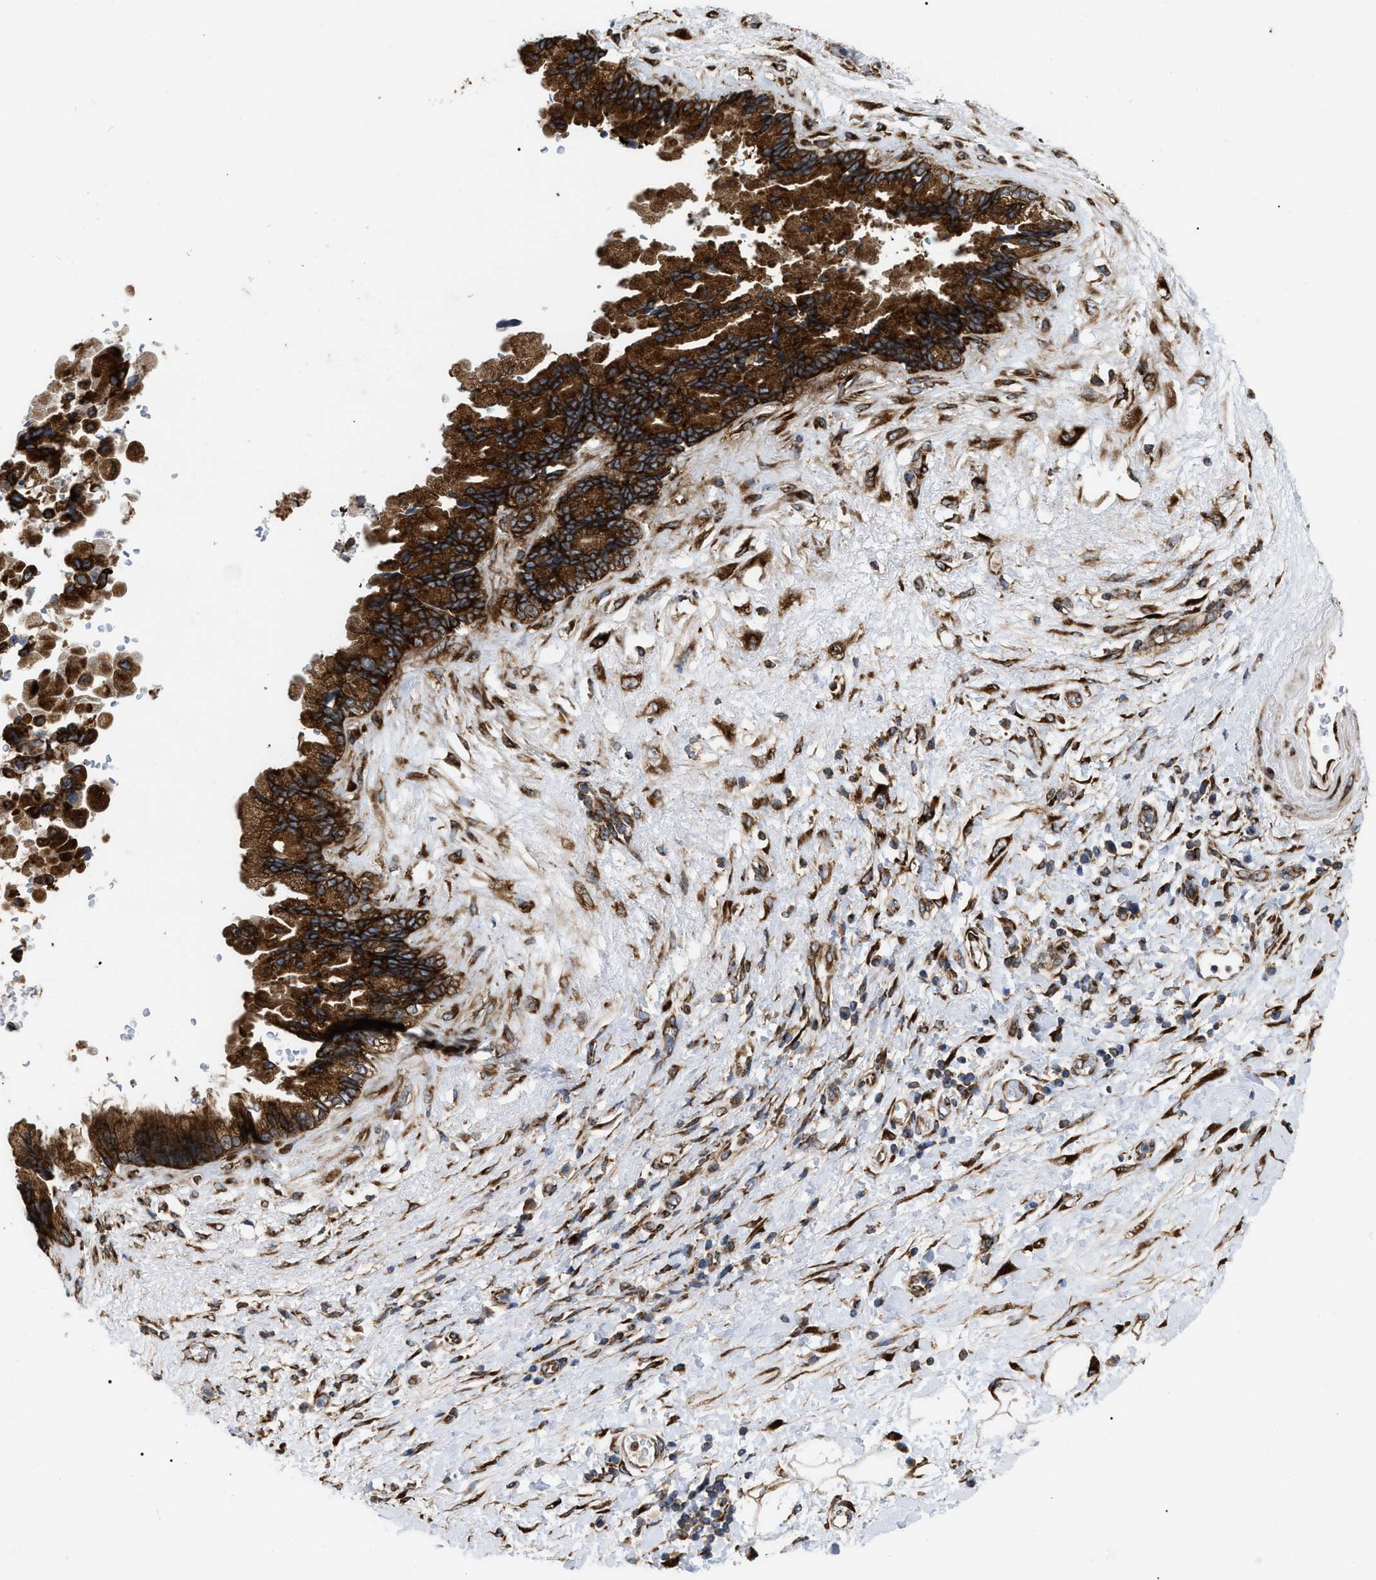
{"staining": {"intensity": "strong", "quantity": ">75%", "location": "cytoplasmic/membranous"}, "tissue": "pancreatic cancer", "cell_type": "Tumor cells", "image_type": "cancer", "snomed": [{"axis": "morphology", "description": "Adenocarcinoma, NOS"}, {"axis": "topography", "description": "Pancreas"}], "caption": "An immunohistochemistry (IHC) photomicrograph of tumor tissue is shown. Protein staining in brown highlights strong cytoplasmic/membranous positivity in pancreatic cancer within tumor cells.", "gene": "FAM120A", "patient": {"sex": "female", "age": 60}}